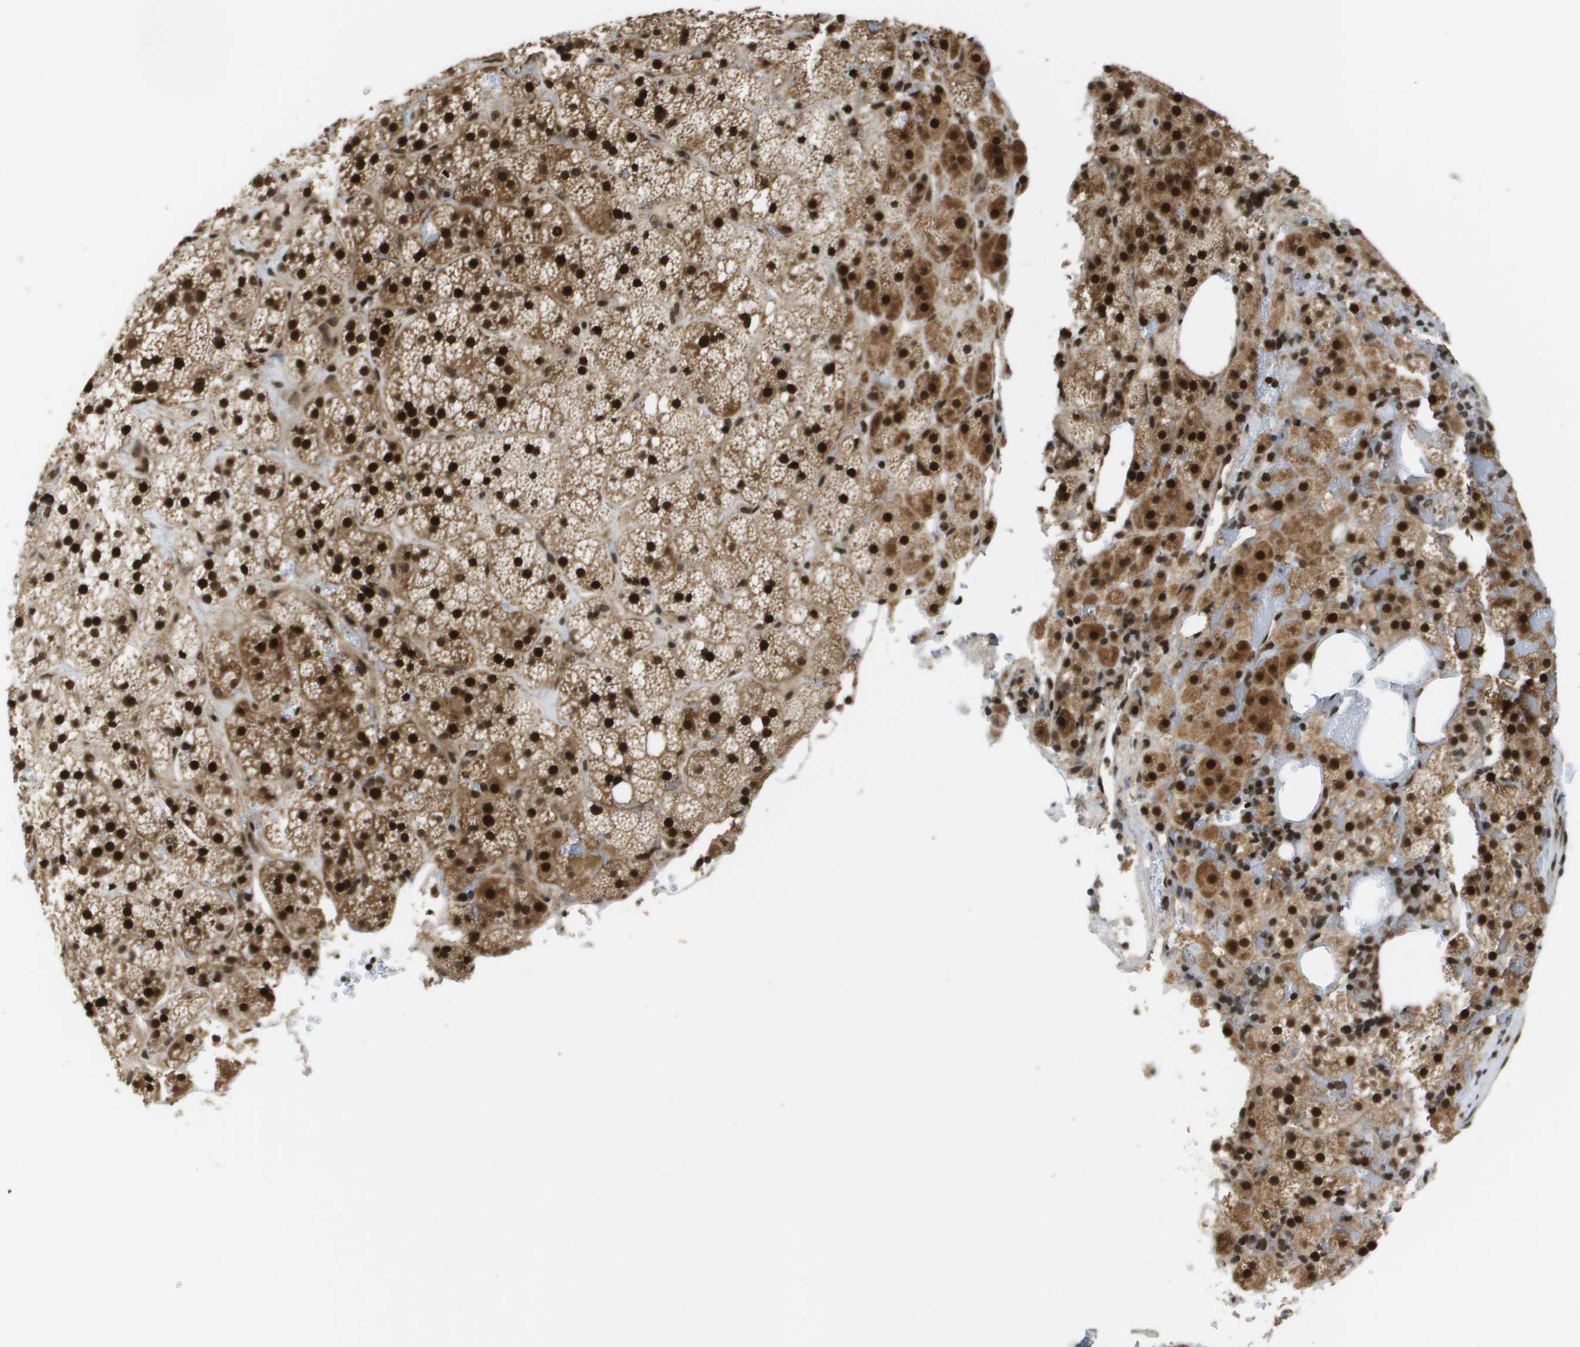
{"staining": {"intensity": "strong", "quantity": ">75%", "location": "cytoplasmic/membranous,nuclear"}, "tissue": "adrenal gland", "cell_type": "Glandular cells", "image_type": "normal", "snomed": [{"axis": "morphology", "description": "Normal tissue, NOS"}, {"axis": "topography", "description": "Adrenal gland"}], "caption": "Immunohistochemical staining of normal human adrenal gland reveals >75% levels of strong cytoplasmic/membranous,nuclear protein expression in approximately >75% of glandular cells.", "gene": "RECQL4", "patient": {"sex": "female", "age": 59}}